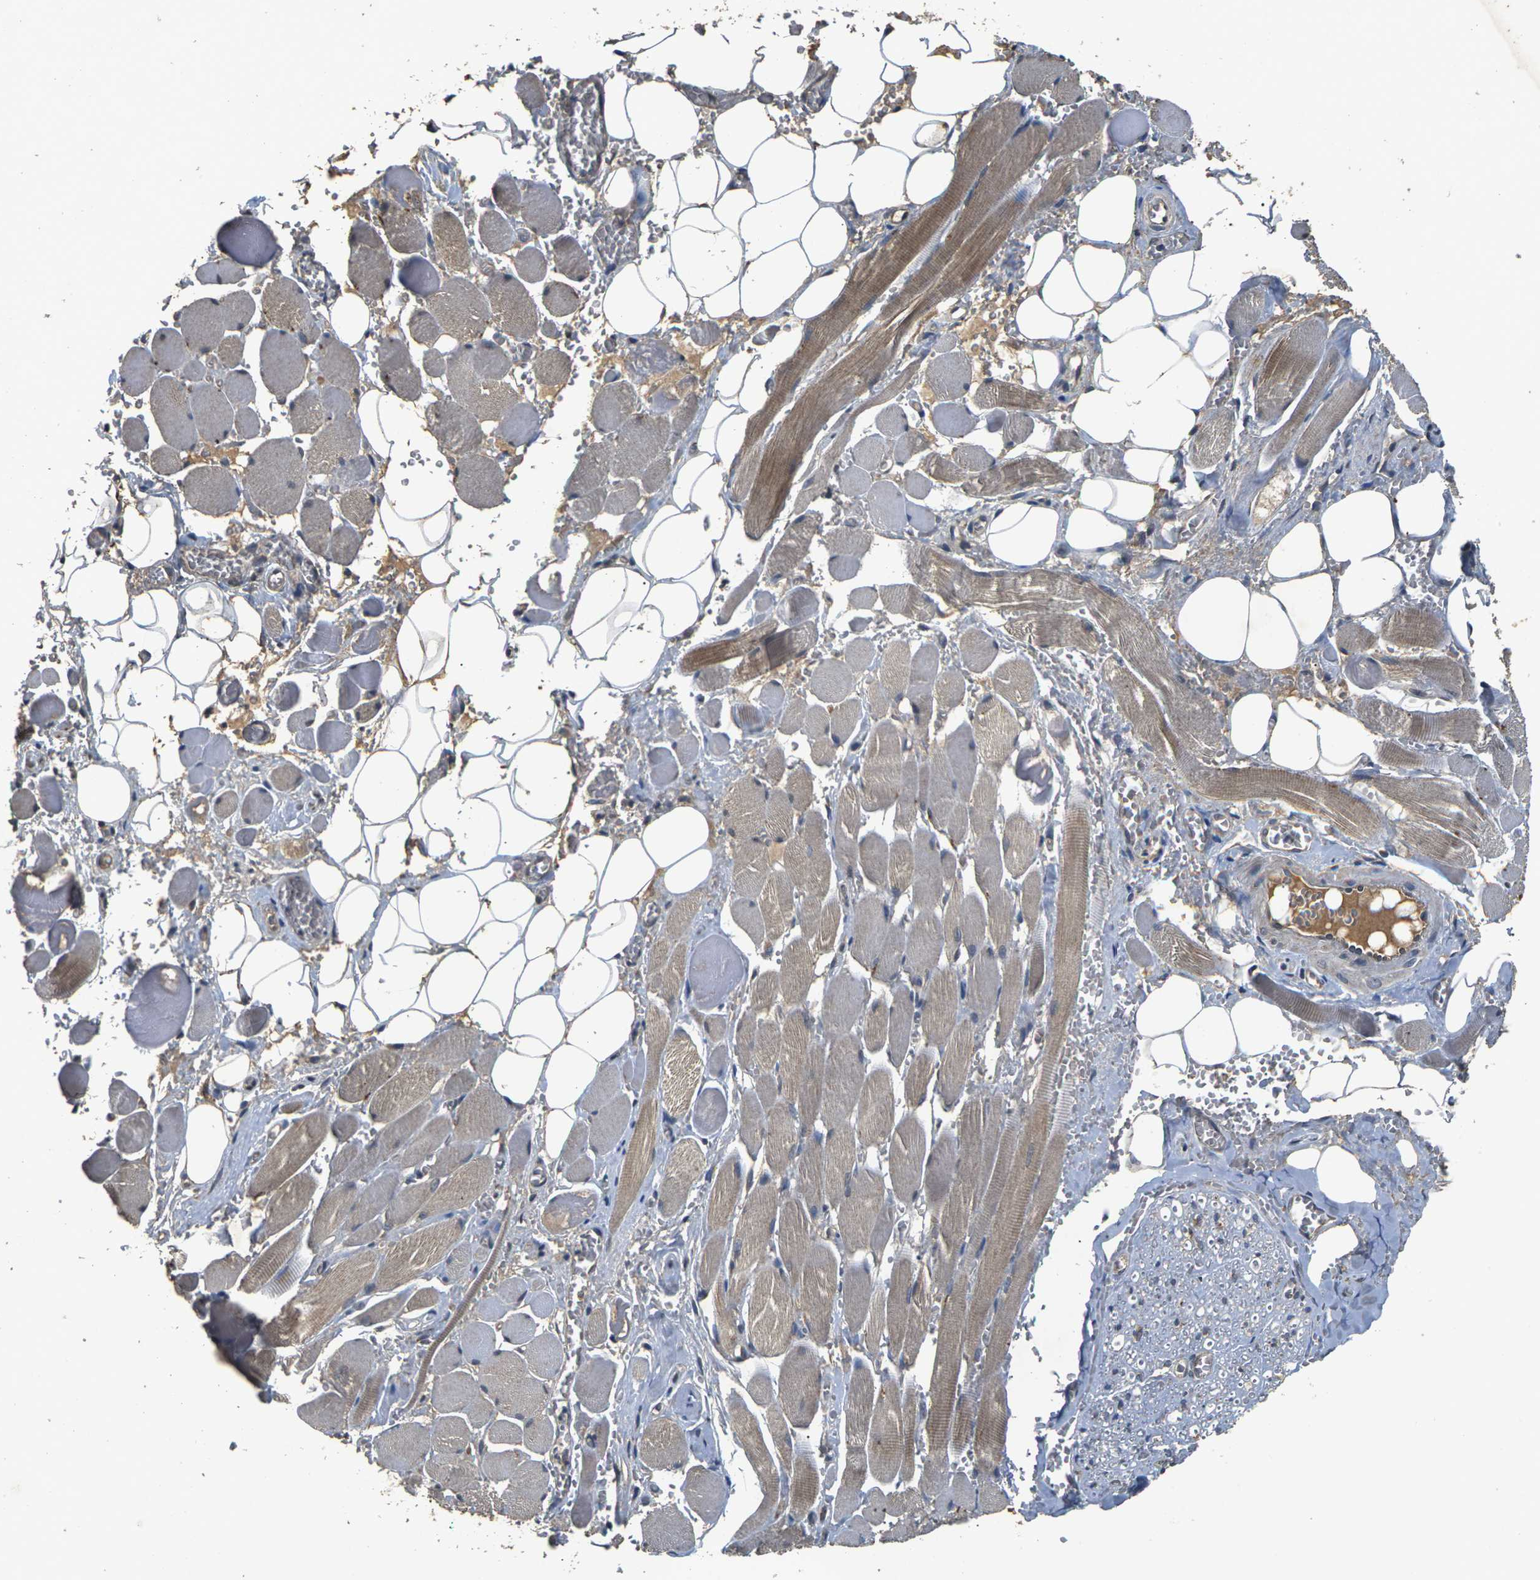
{"staining": {"intensity": "moderate", "quantity": "25%-75%", "location": "cytoplasmic/membranous"}, "tissue": "adipose tissue", "cell_type": "Adipocytes", "image_type": "normal", "snomed": [{"axis": "morphology", "description": "Squamous cell carcinoma, NOS"}, {"axis": "topography", "description": "Oral tissue"}, {"axis": "topography", "description": "Head-Neck"}], "caption": "The micrograph demonstrates immunohistochemical staining of normal adipose tissue. There is moderate cytoplasmic/membranous positivity is appreciated in approximately 25%-75% of adipocytes.", "gene": "B4GAT1", "patient": {"sex": "female", "age": 50}}